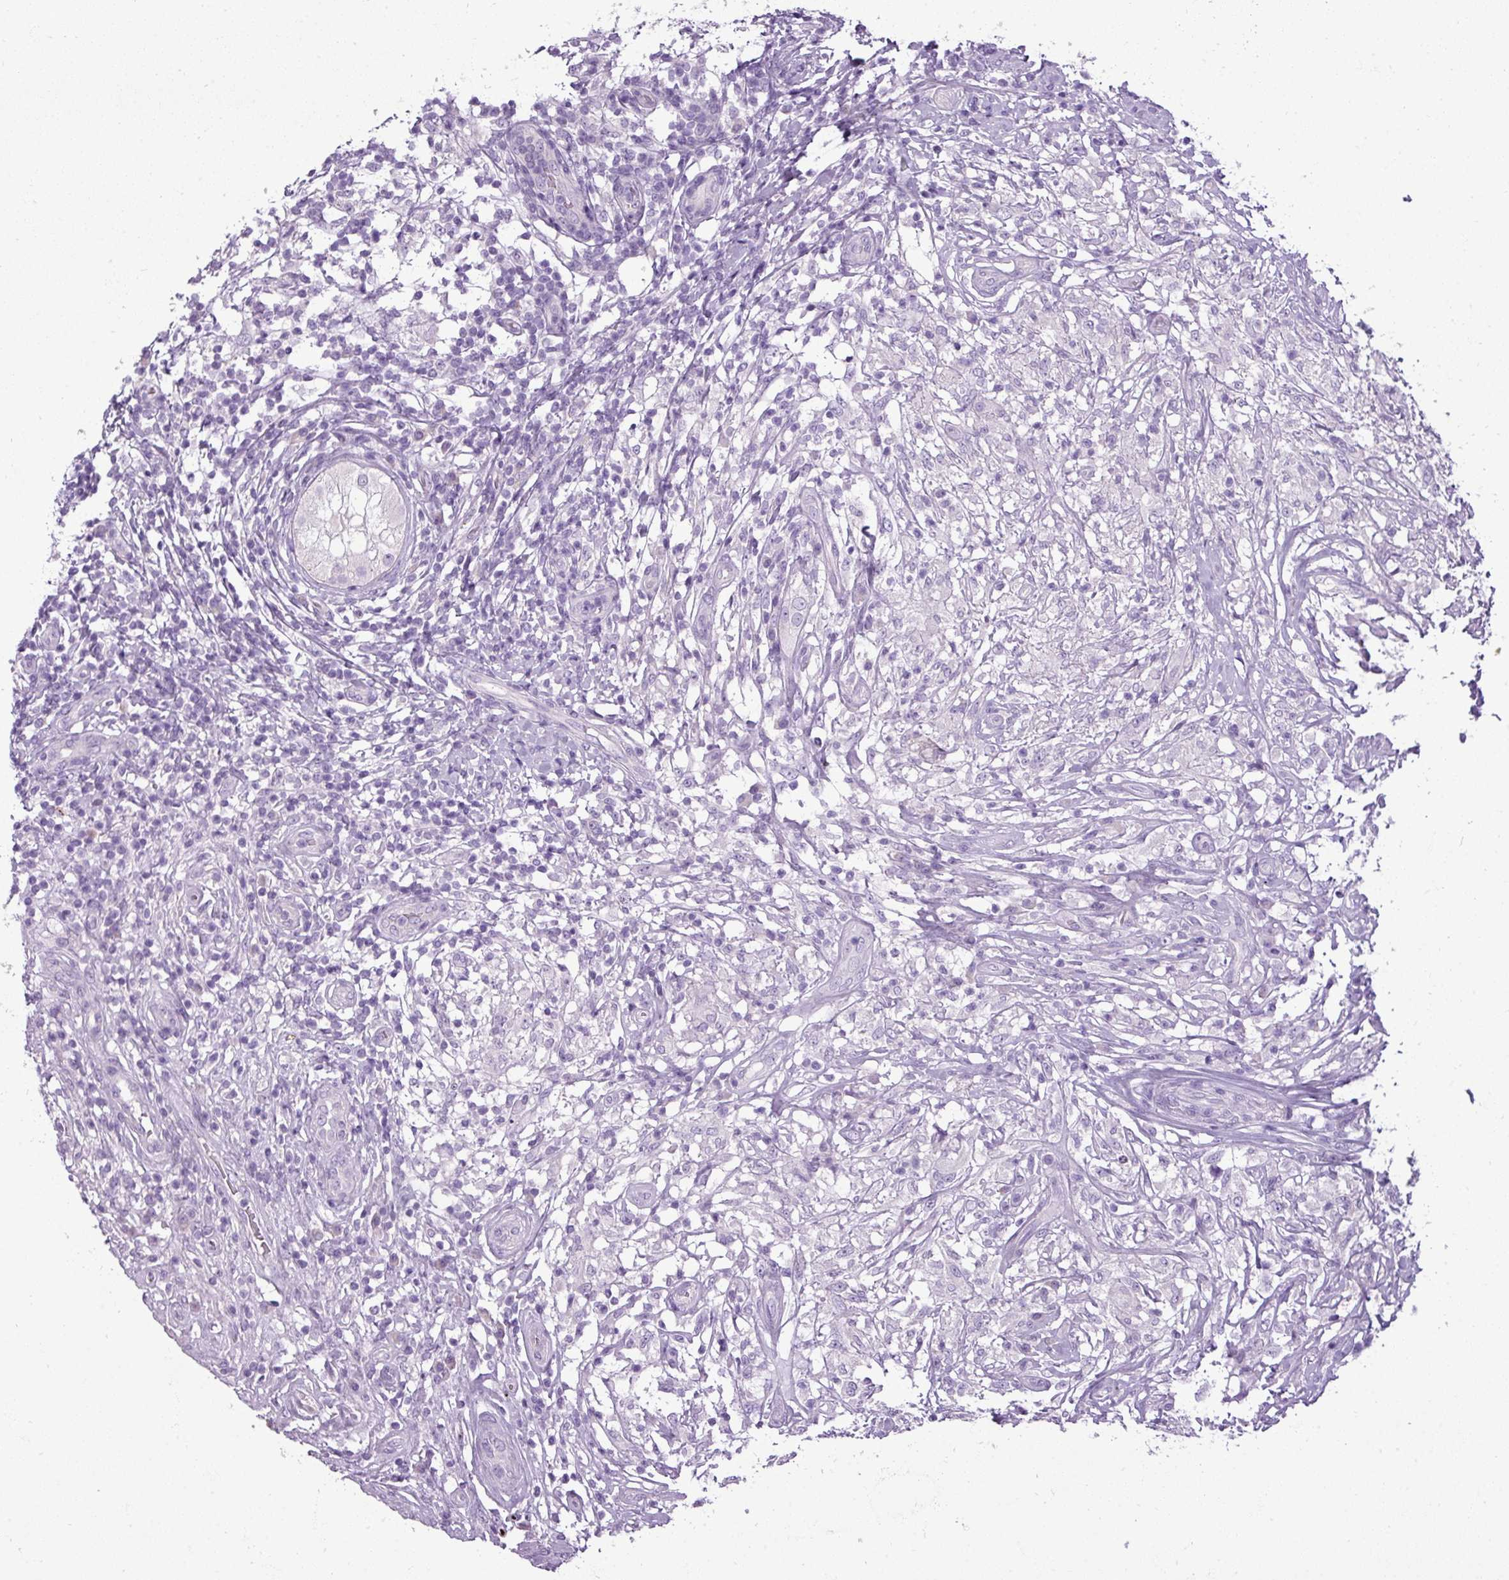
{"staining": {"intensity": "negative", "quantity": "none", "location": "none"}, "tissue": "testis cancer", "cell_type": "Tumor cells", "image_type": "cancer", "snomed": [{"axis": "morphology", "description": "Seminoma, NOS"}, {"axis": "topography", "description": "Testis"}], "caption": "DAB immunohistochemical staining of testis seminoma displays no significant expression in tumor cells.", "gene": "DNAAF9", "patient": {"sex": "male", "age": 49}}